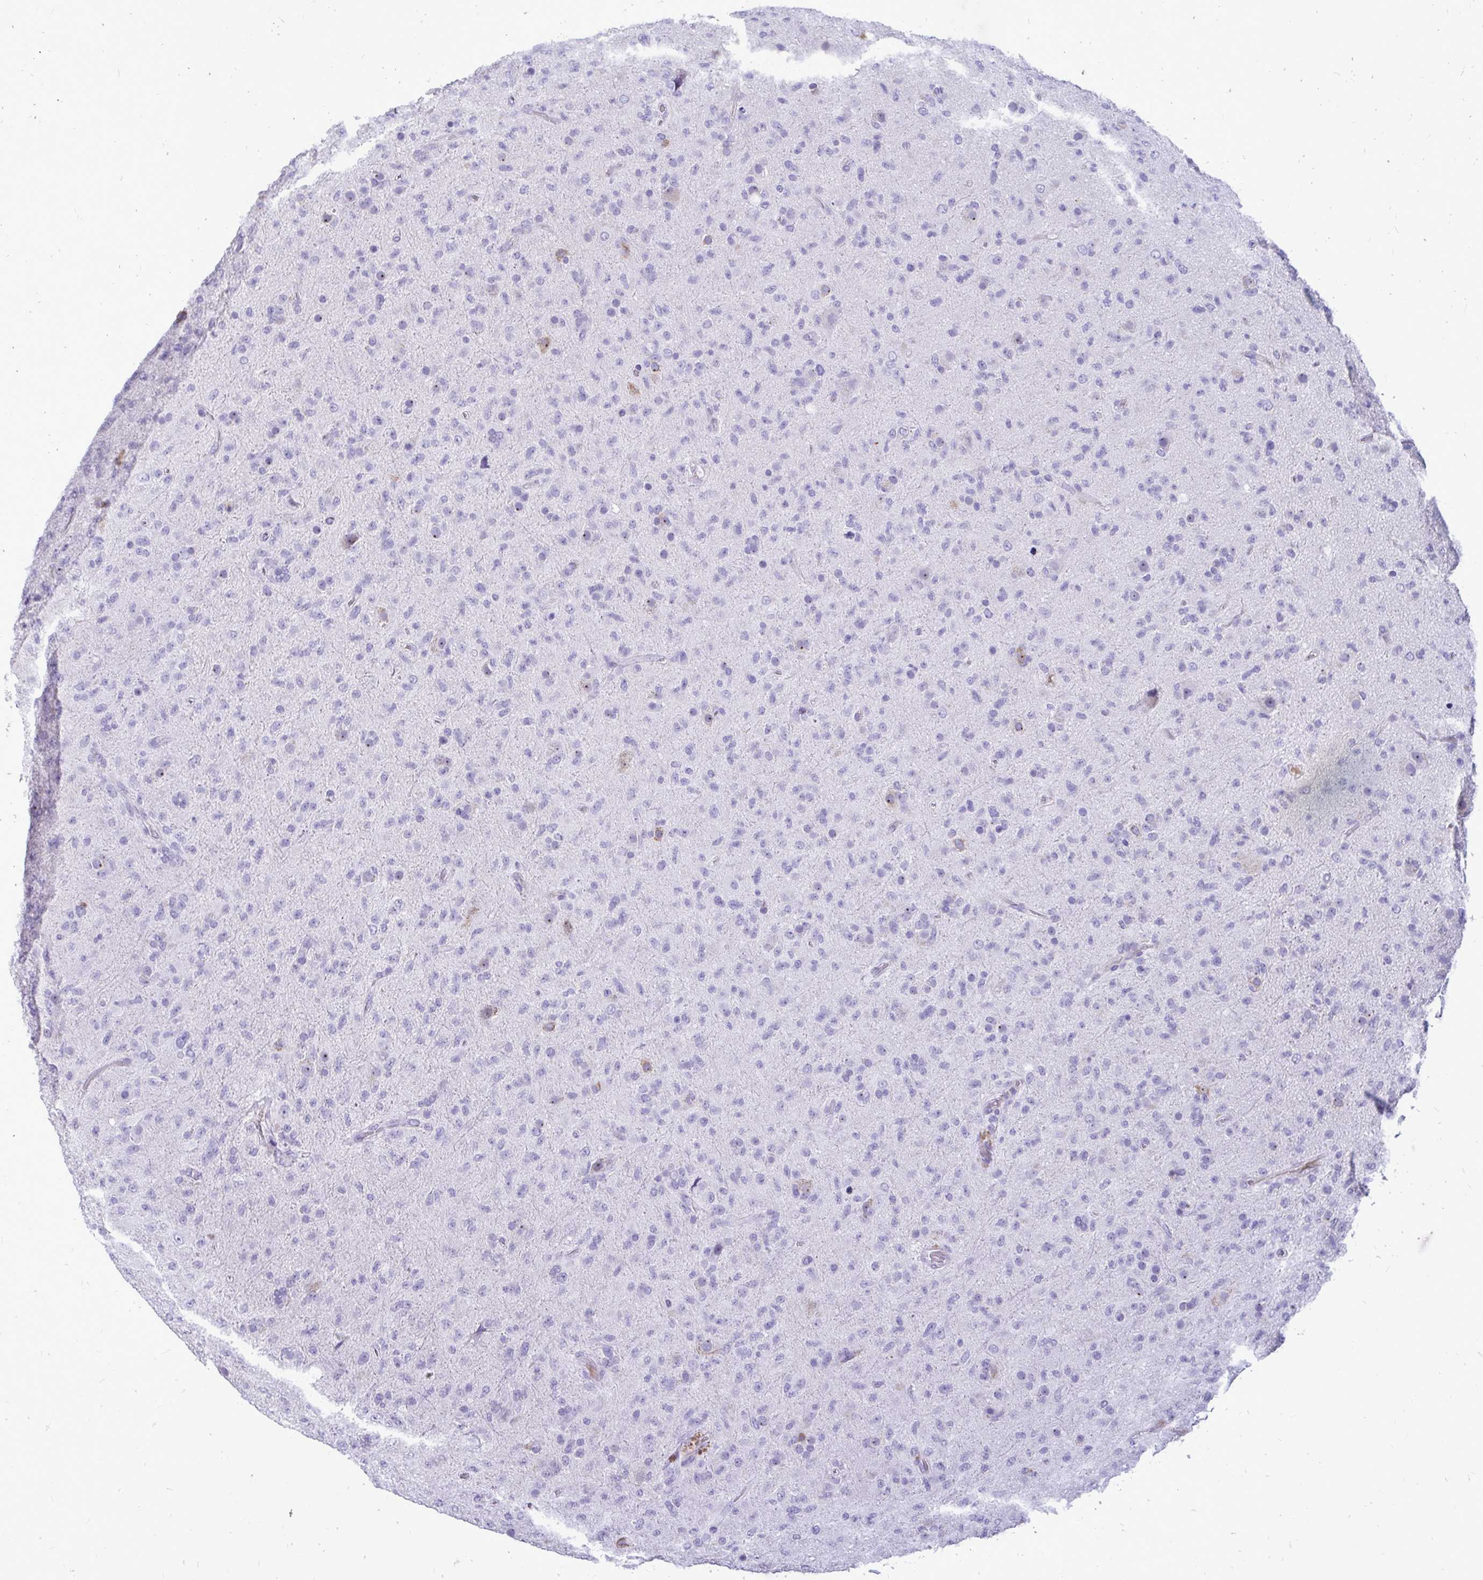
{"staining": {"intensity": "negative", "quantity": "none", "location": "none"}, "tissue": "glioma", "cell_type": "Tumor cells", "image_type": "cancer", "snomed": [{"axis": "morphology", "description": "Glioma, malignant, Low grade"}, {"axis": "topography", "description": "Brain"}], "caption": "An image of human malignant glioma (low-grade) is negative for staining in tumor cells. (Stains: DAB (3,3'-diaminobenzidine) IHC with hematoxylin counter stain, Microscopy: brightfield microscopy at high magnification).", "gene": "NANOGNB", "patient": {"sex": "male", "age": 65}}